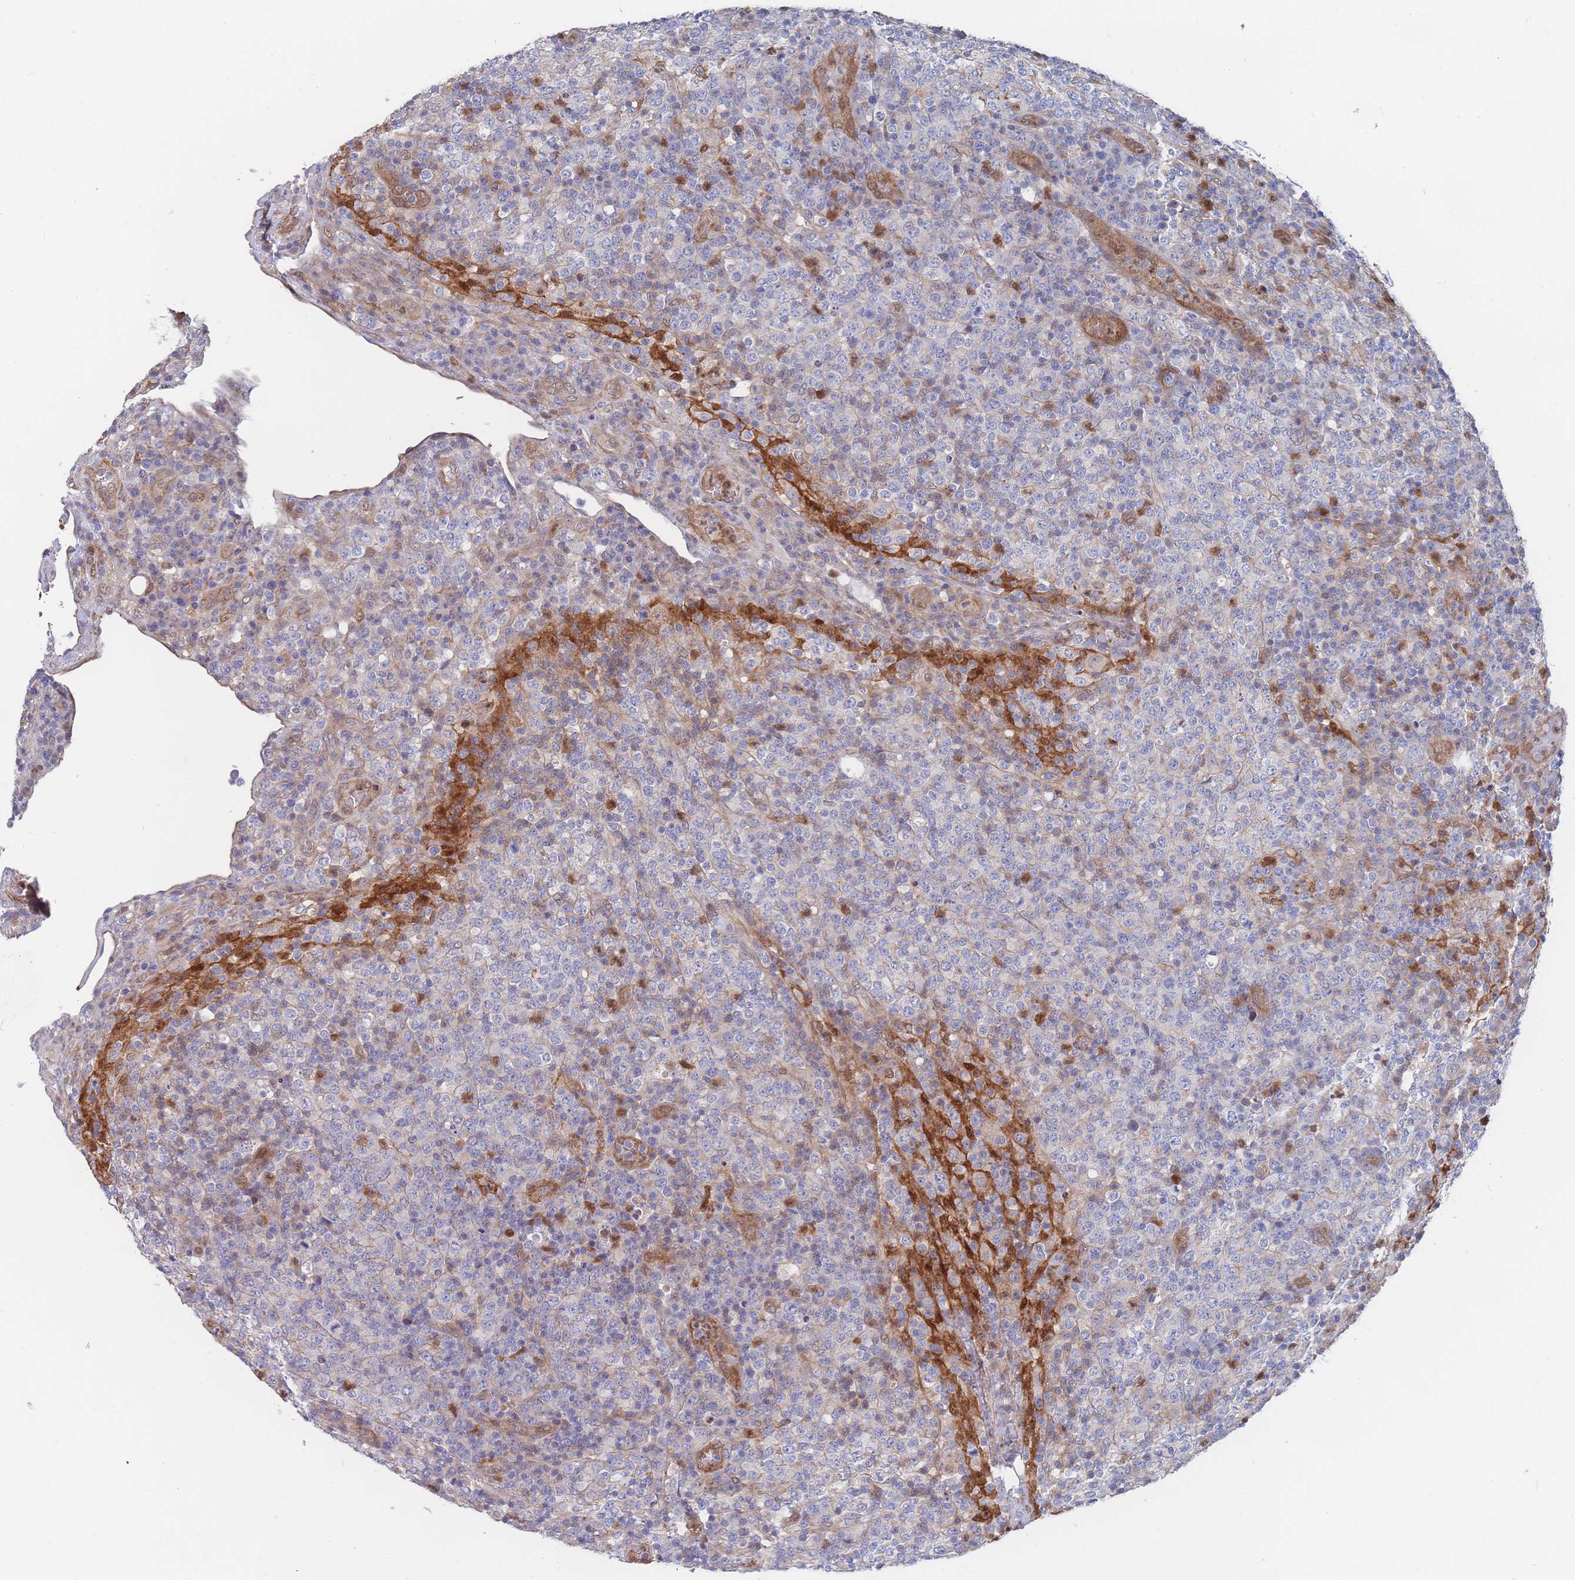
{"staining": {"intensity": "negative", "quantity": "none", "location": "none"}, "tissue": "lymphoma", "cell_type": "Tumor cells", "image_type": "cancer", "snomed": [{"axis": "morphology", "description": "Malignant lymphoma, non-Hodgkin's type, High grade"}, {"axis": "topography", "description": "Lymph node"}], "caption": "Lymphoma was stained to show a protein in brown. There is no significant expression in tumor cells. (DAB (3,3'-diaminobenzidine) IHC with hematoxylin counter stain).", "gene": "G6PC1", "patient": {"sex": "male", "age": 54}}